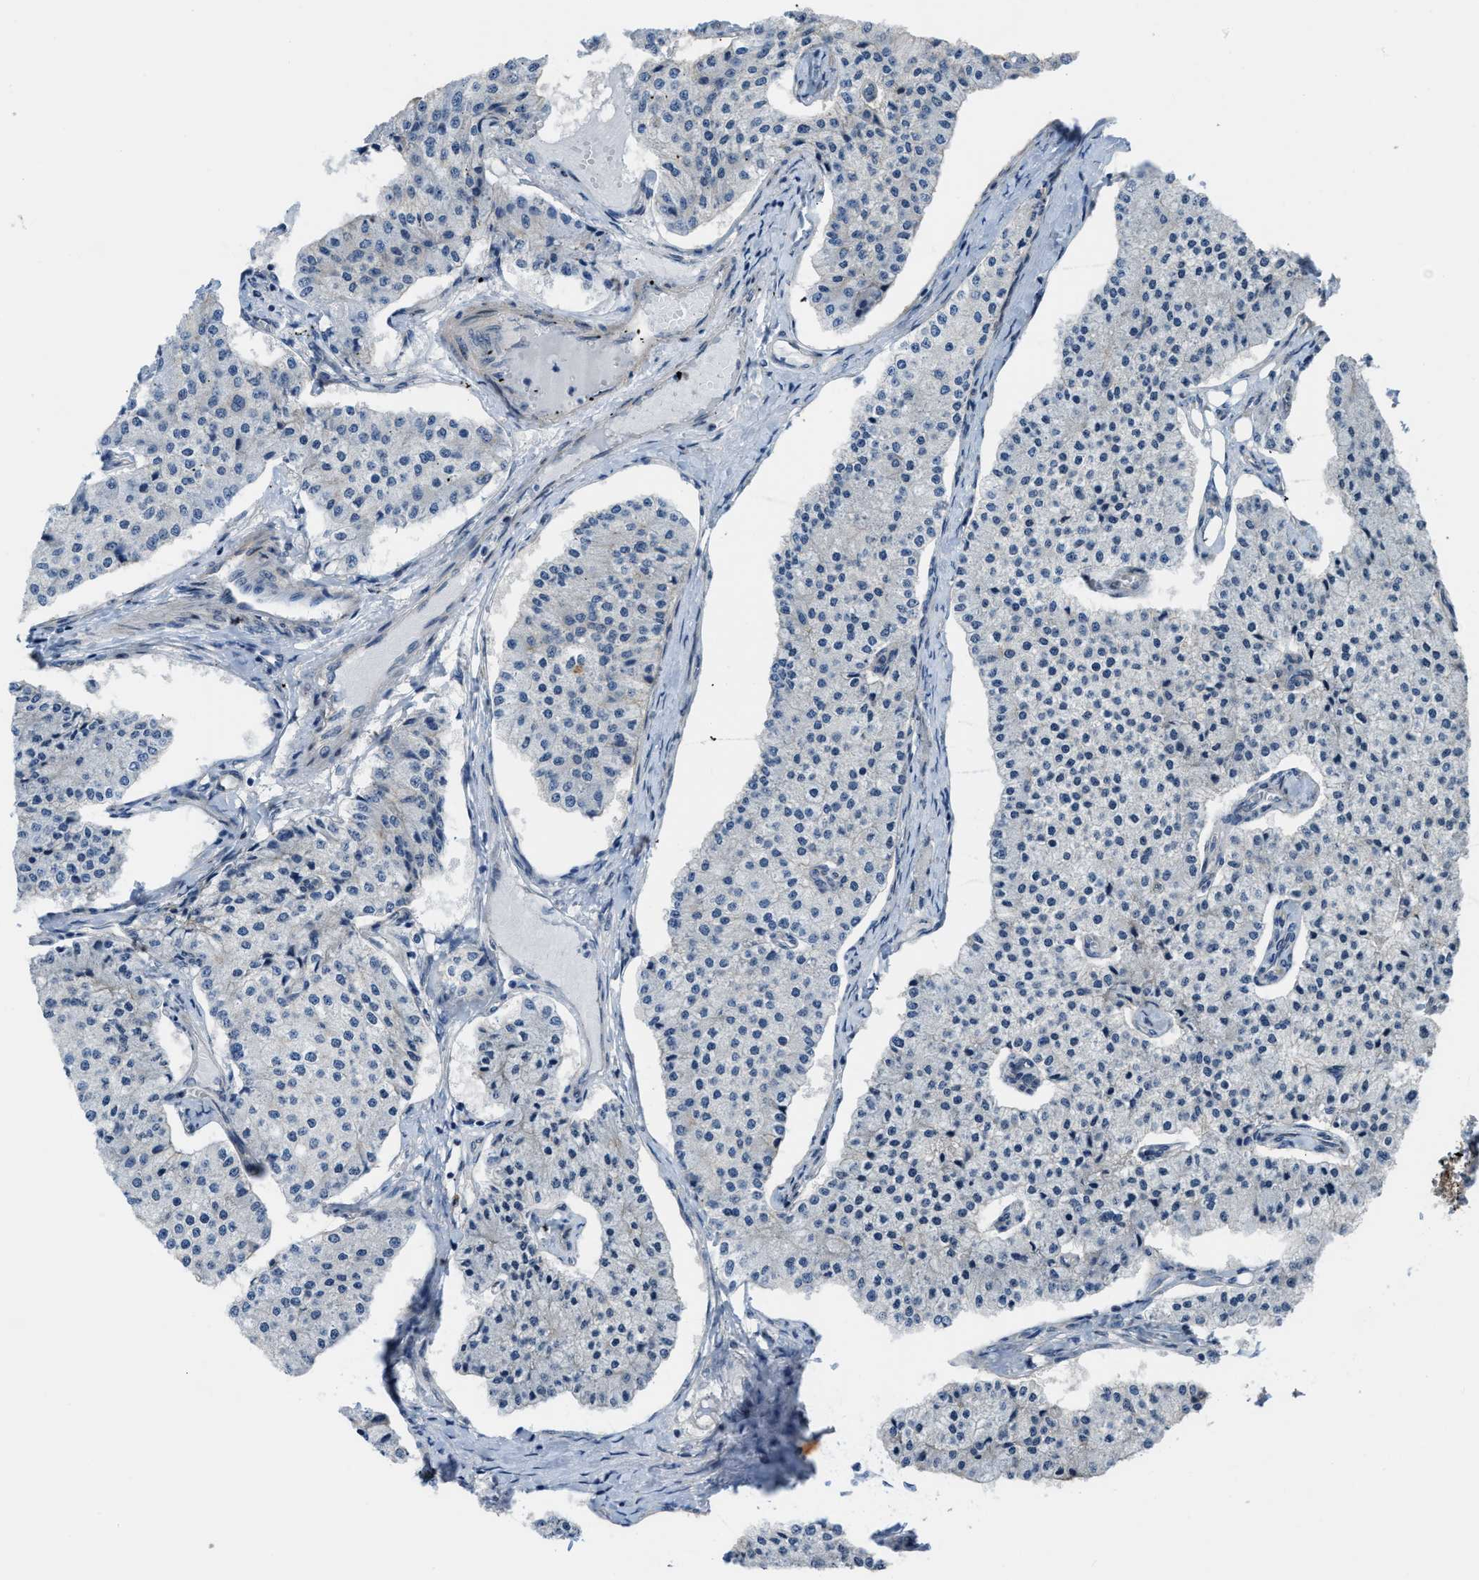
{"staining": {"intensity": "negative", "quantity": "none", "location": "none"}, "tissue": "carcinoid", "cell_type": "Tumor cells", "image_type": "cancer", "snomed": [{"axis": "morphology", "description": "Carcinoid, malignant, NOS"}, {"axis": "topography", "description": "Colon"}], "caption": "Immunohistochemical staining of carcinoid displays no significant staining in tumor cells.", "gene": "MYO18A", "patient": {"sex": "female", "age": 52}}